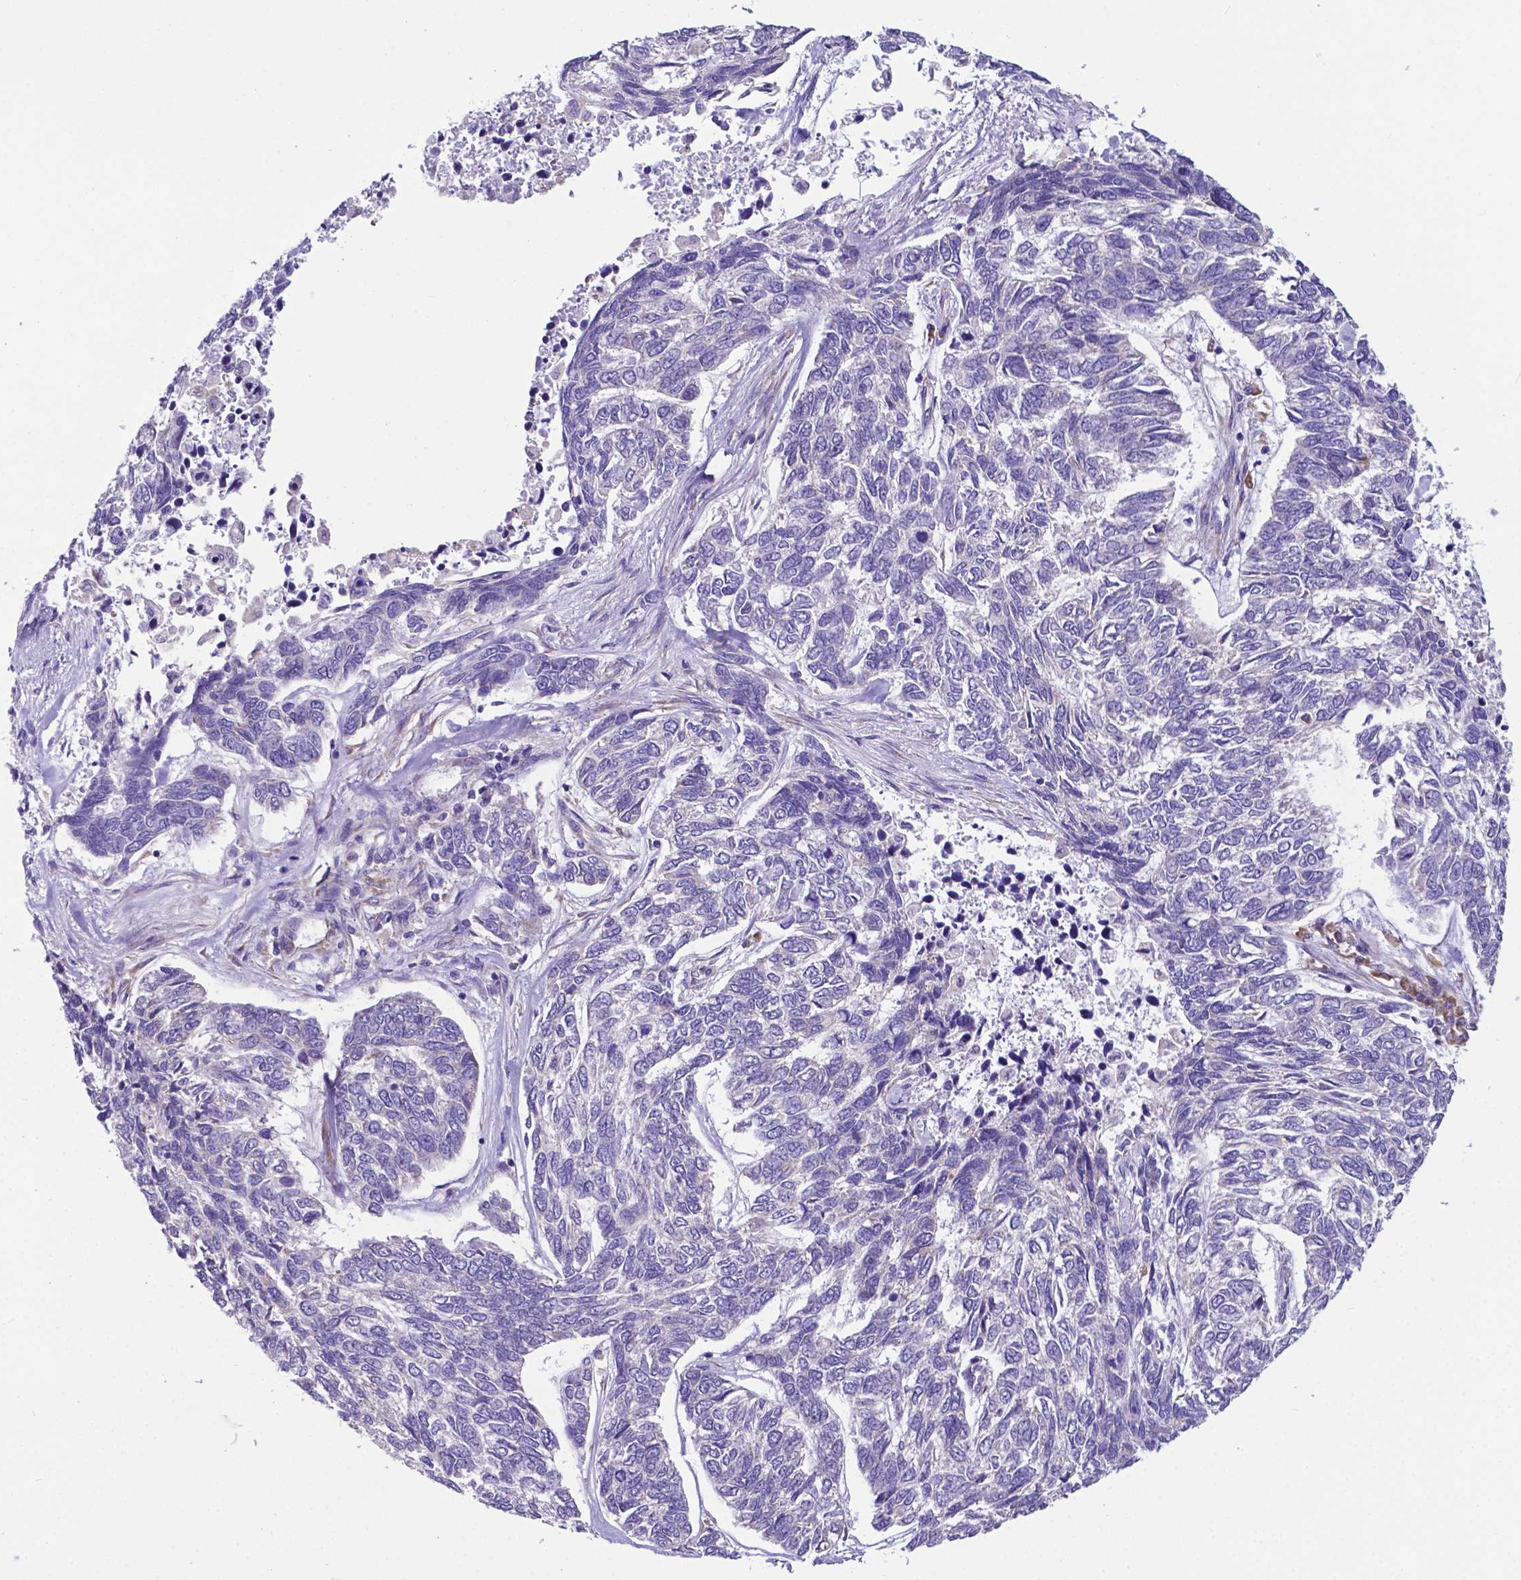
{"staining": {"intensity": "negative", "quantity": "none", "location": "none"}, "tissue": "skin cancer", "cell_type": "Tumor cells", "image_type": "cancer", "snomed": [{"axis": "morphology", "description": "Basal cell carcinoma"}, {"axis": "topography", "description": "Skin"}], "caption": "Immunohistochemistry of human skin cancer (basal cell carcinoma) shows no positivity in tumor cells. Nuclei are stained in blue.", "gene": "RPL6", "patient": {"sex": "female", "age": 65}}